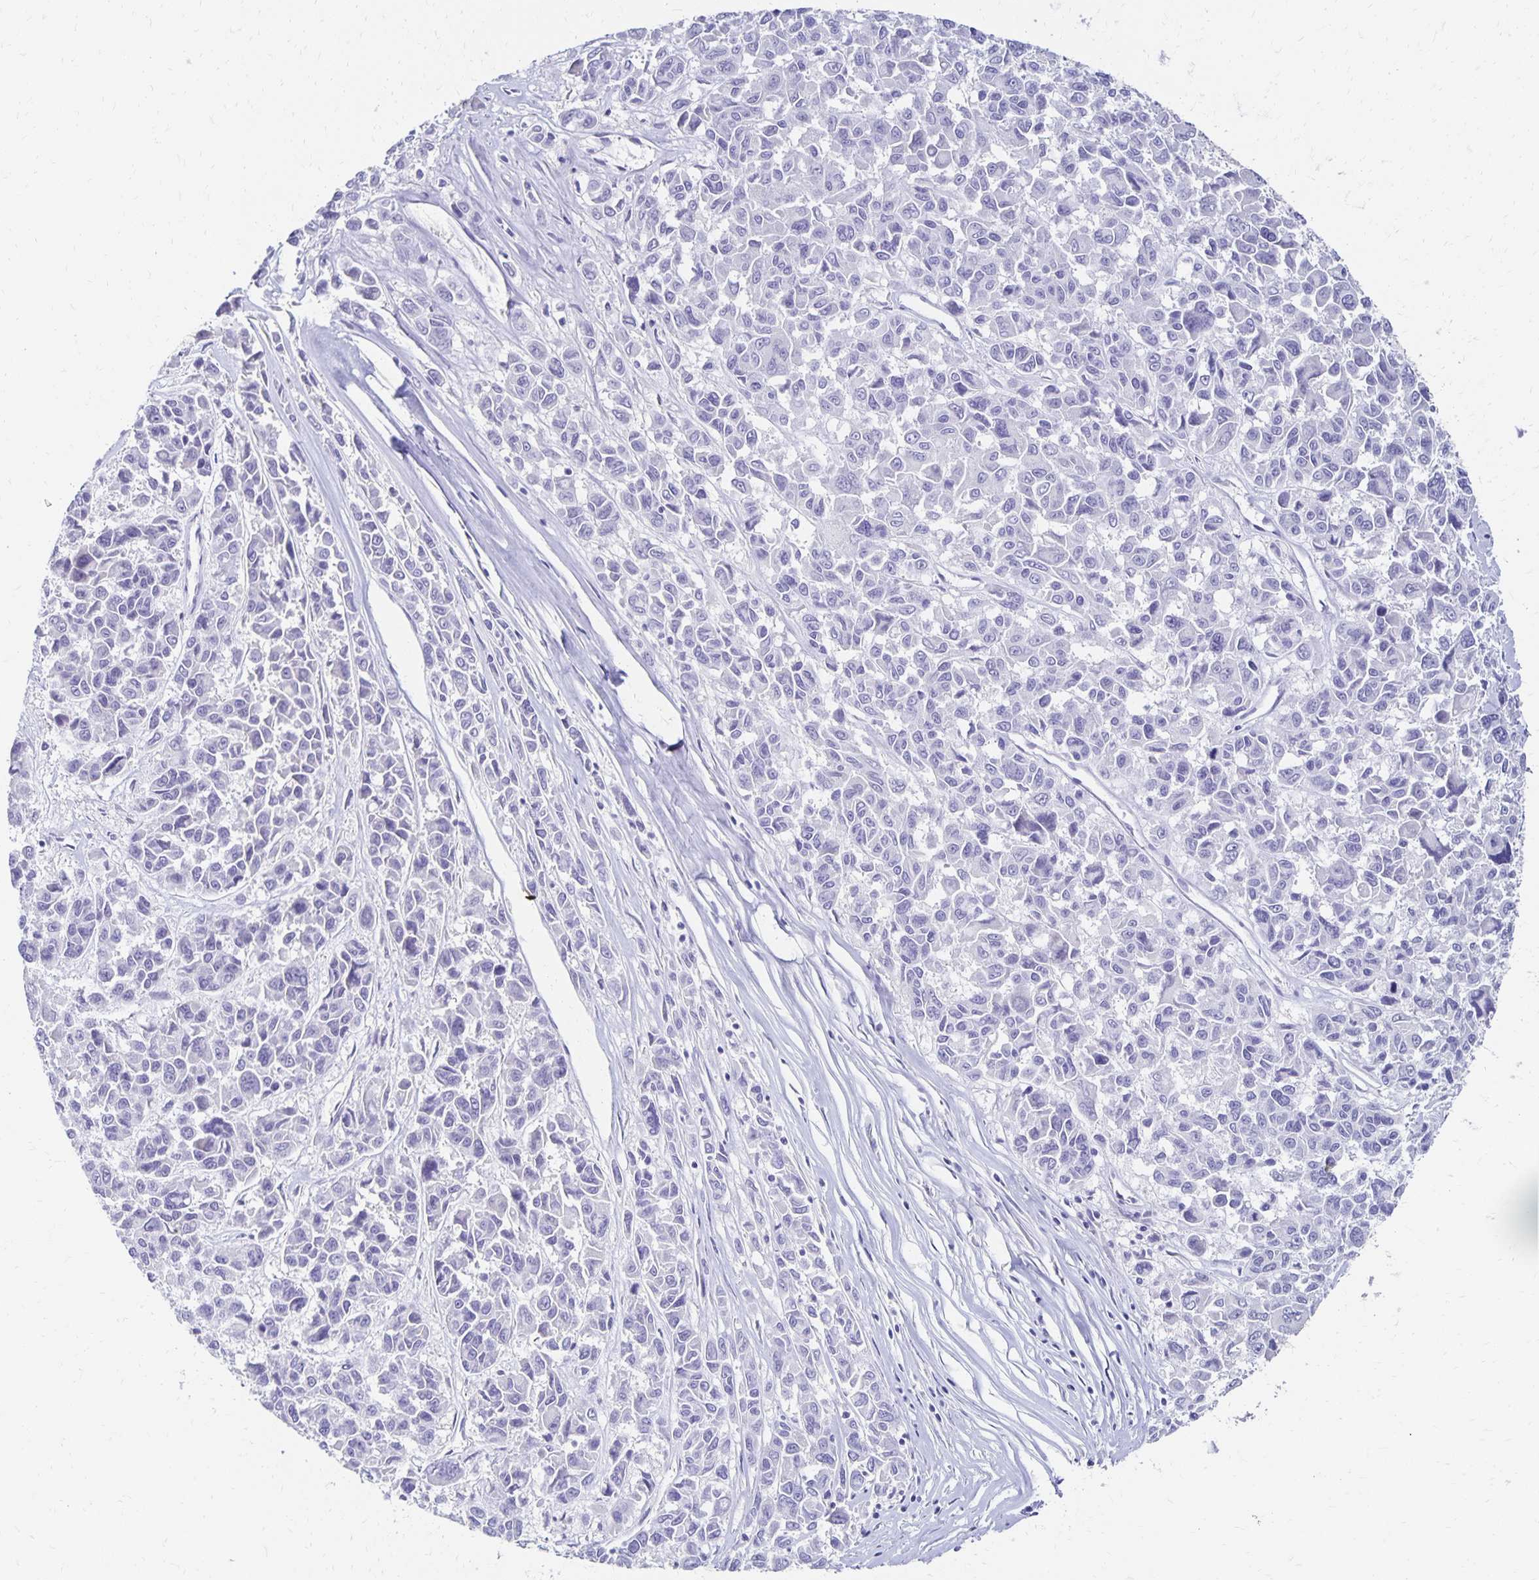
{"staining": {"intensity": "negative", "quantity": "none", "location": "none"}, "tissue": "melanoma", "cell_type": "Tumor cells", "image_type": "cancer", "snomed": [{"axis": "morphology", "description": "Malignant melanoma, NOS"}, {"axis": "topography", "description": "Skin"}], "caption": "Immunohistochemical staining of human melanoma reveals no significant expression in tumor cells. (DAB immunohistochemistry visualized using brightfield microscopy, high magnification).", "gene": "DYNLT4", "patient": {"sex": "female", "age": 66}}